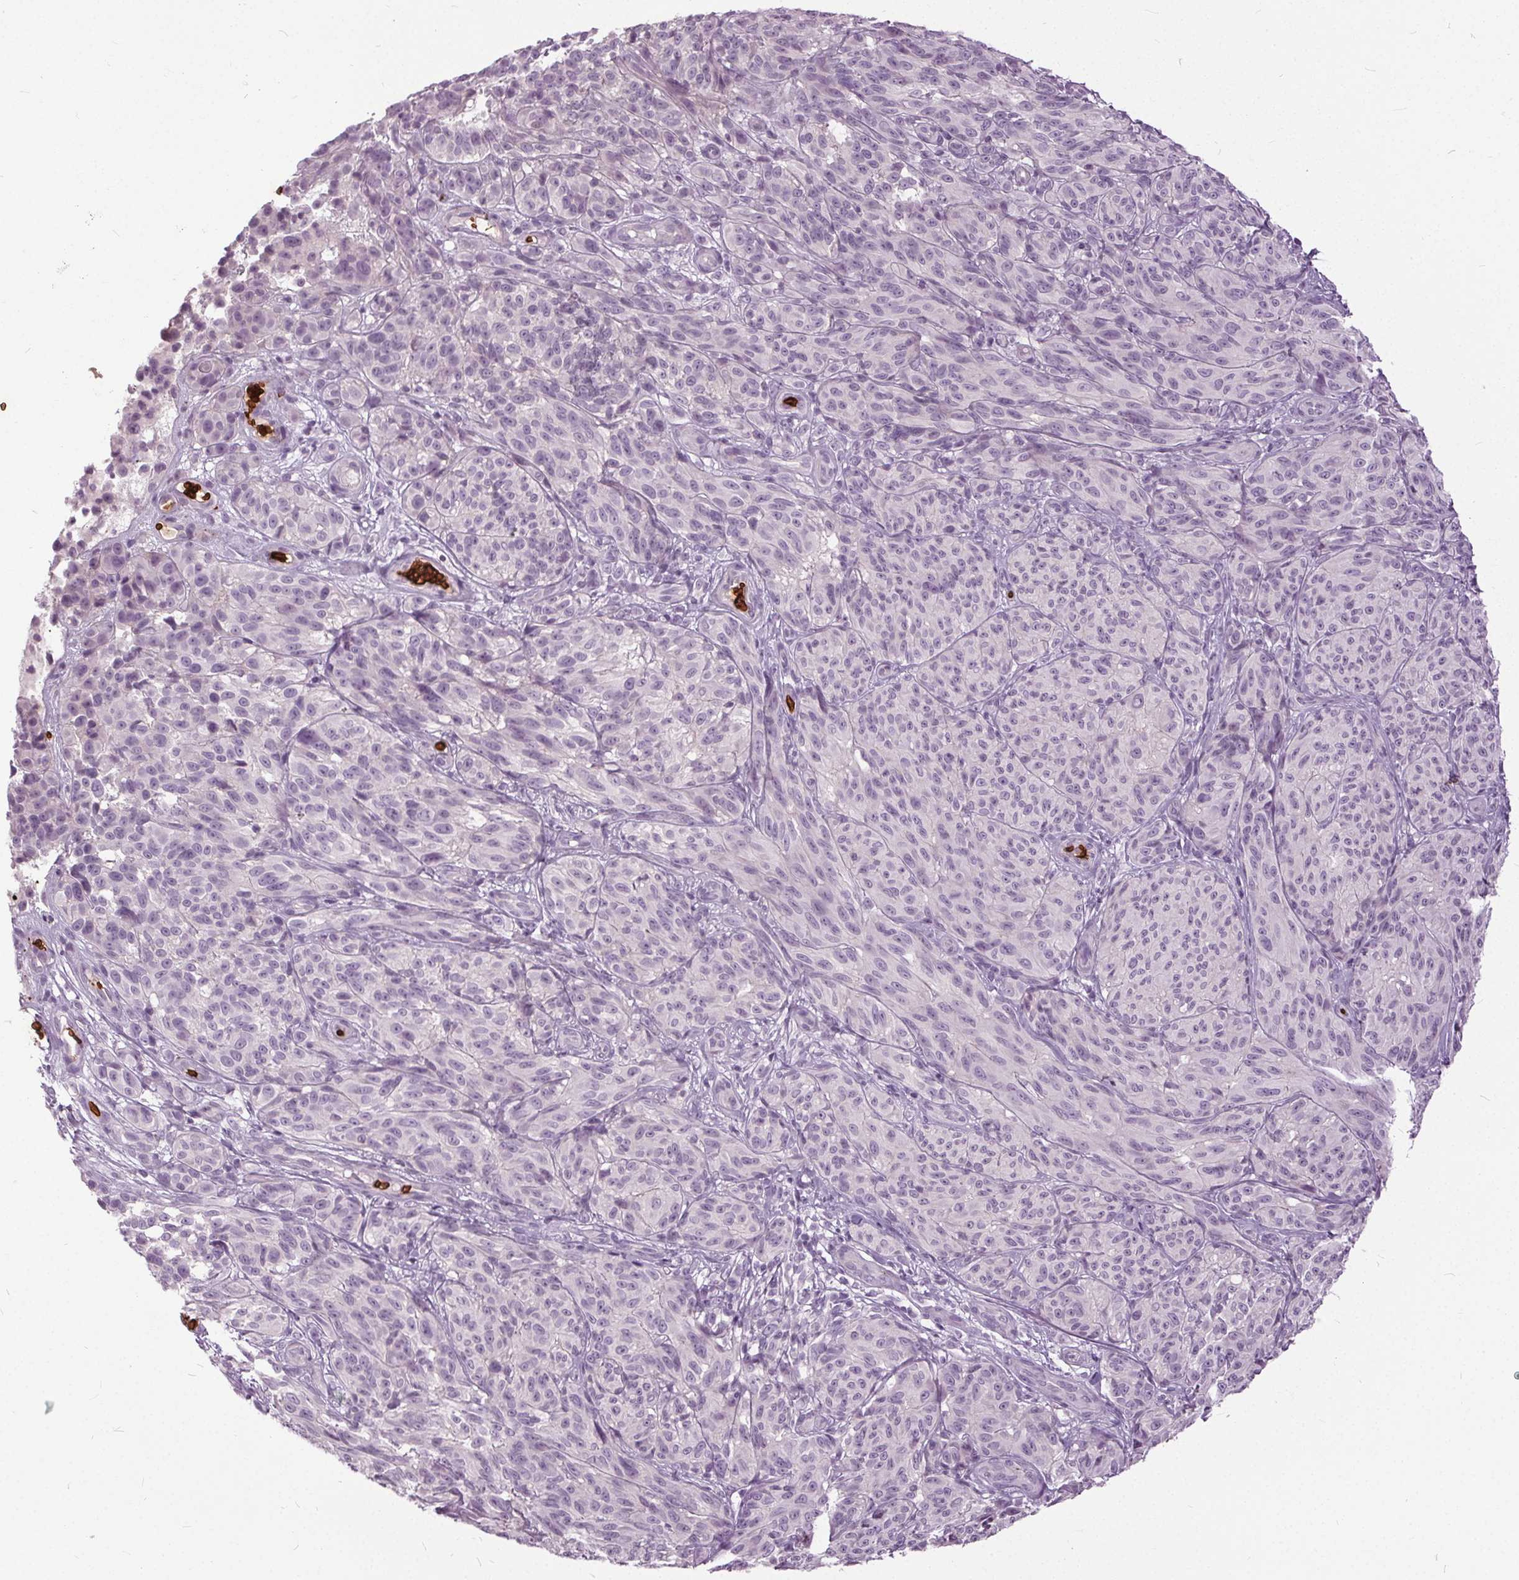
{"staining": {"intensity": "negative", "quantity": "none", "location": "none"}, "tissue": "melanoma", "cell_type": "Tumor cells", "image_type": "cancer", "snomed": [{"axis": "morphology", "description": "Malignant melanoma, NOS"}, {"axis": "topography", "description": "Skin"}], "caption": "Tumor cells show no significant protein staining in malignant melanoma. (IHC, brightfield microscopy, high magnification).", "gene": "SLC4A1", "patient": {"sex": "female", "age": 85}}